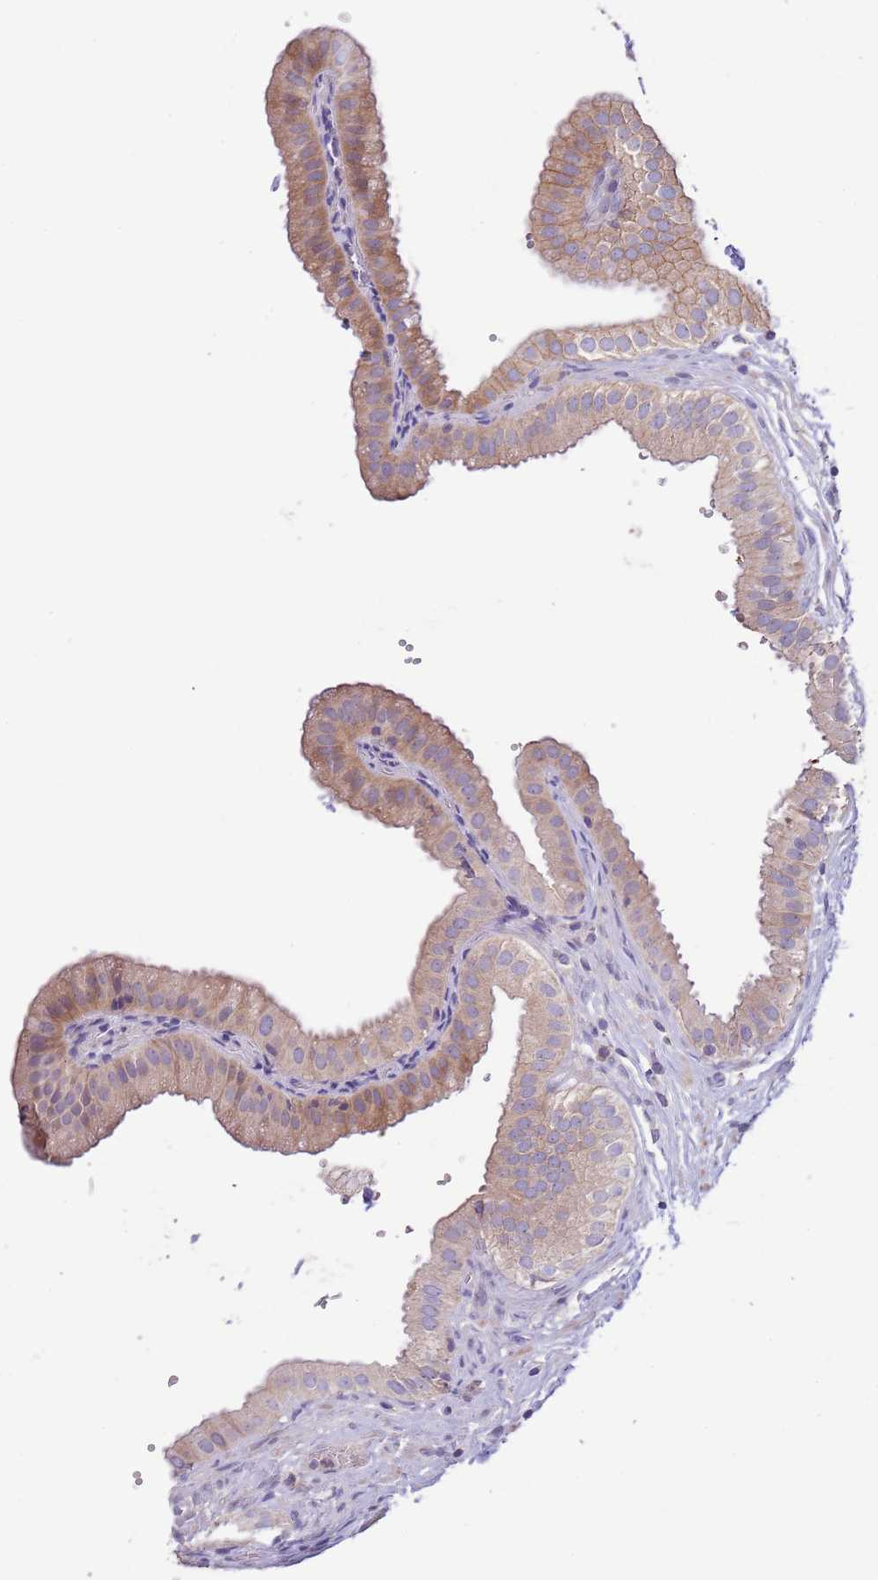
{"staining": {"intensity": "moderate", "quantity": "25%-75%", "location": "cytoplasmic/membranous"}, "tissue": "gallbladder", "cell_type": "Glandular cells", "image_type": "normal", "snomed": [{"axis": "morphology", "description": "Normal tissue, NOS"}, {"axis": "topography", "description": "Gallbladder"}], "caption": "This photomicrograph exhibits immunohistochemistry (IHC) staining of normal human gallbladder, with medium moderate cytoplasmic/membranous positivity in approximately 25%-75% of glandular cells.", "gene": "ZNF658", "patient": {"sex": "female", "age": 61}}